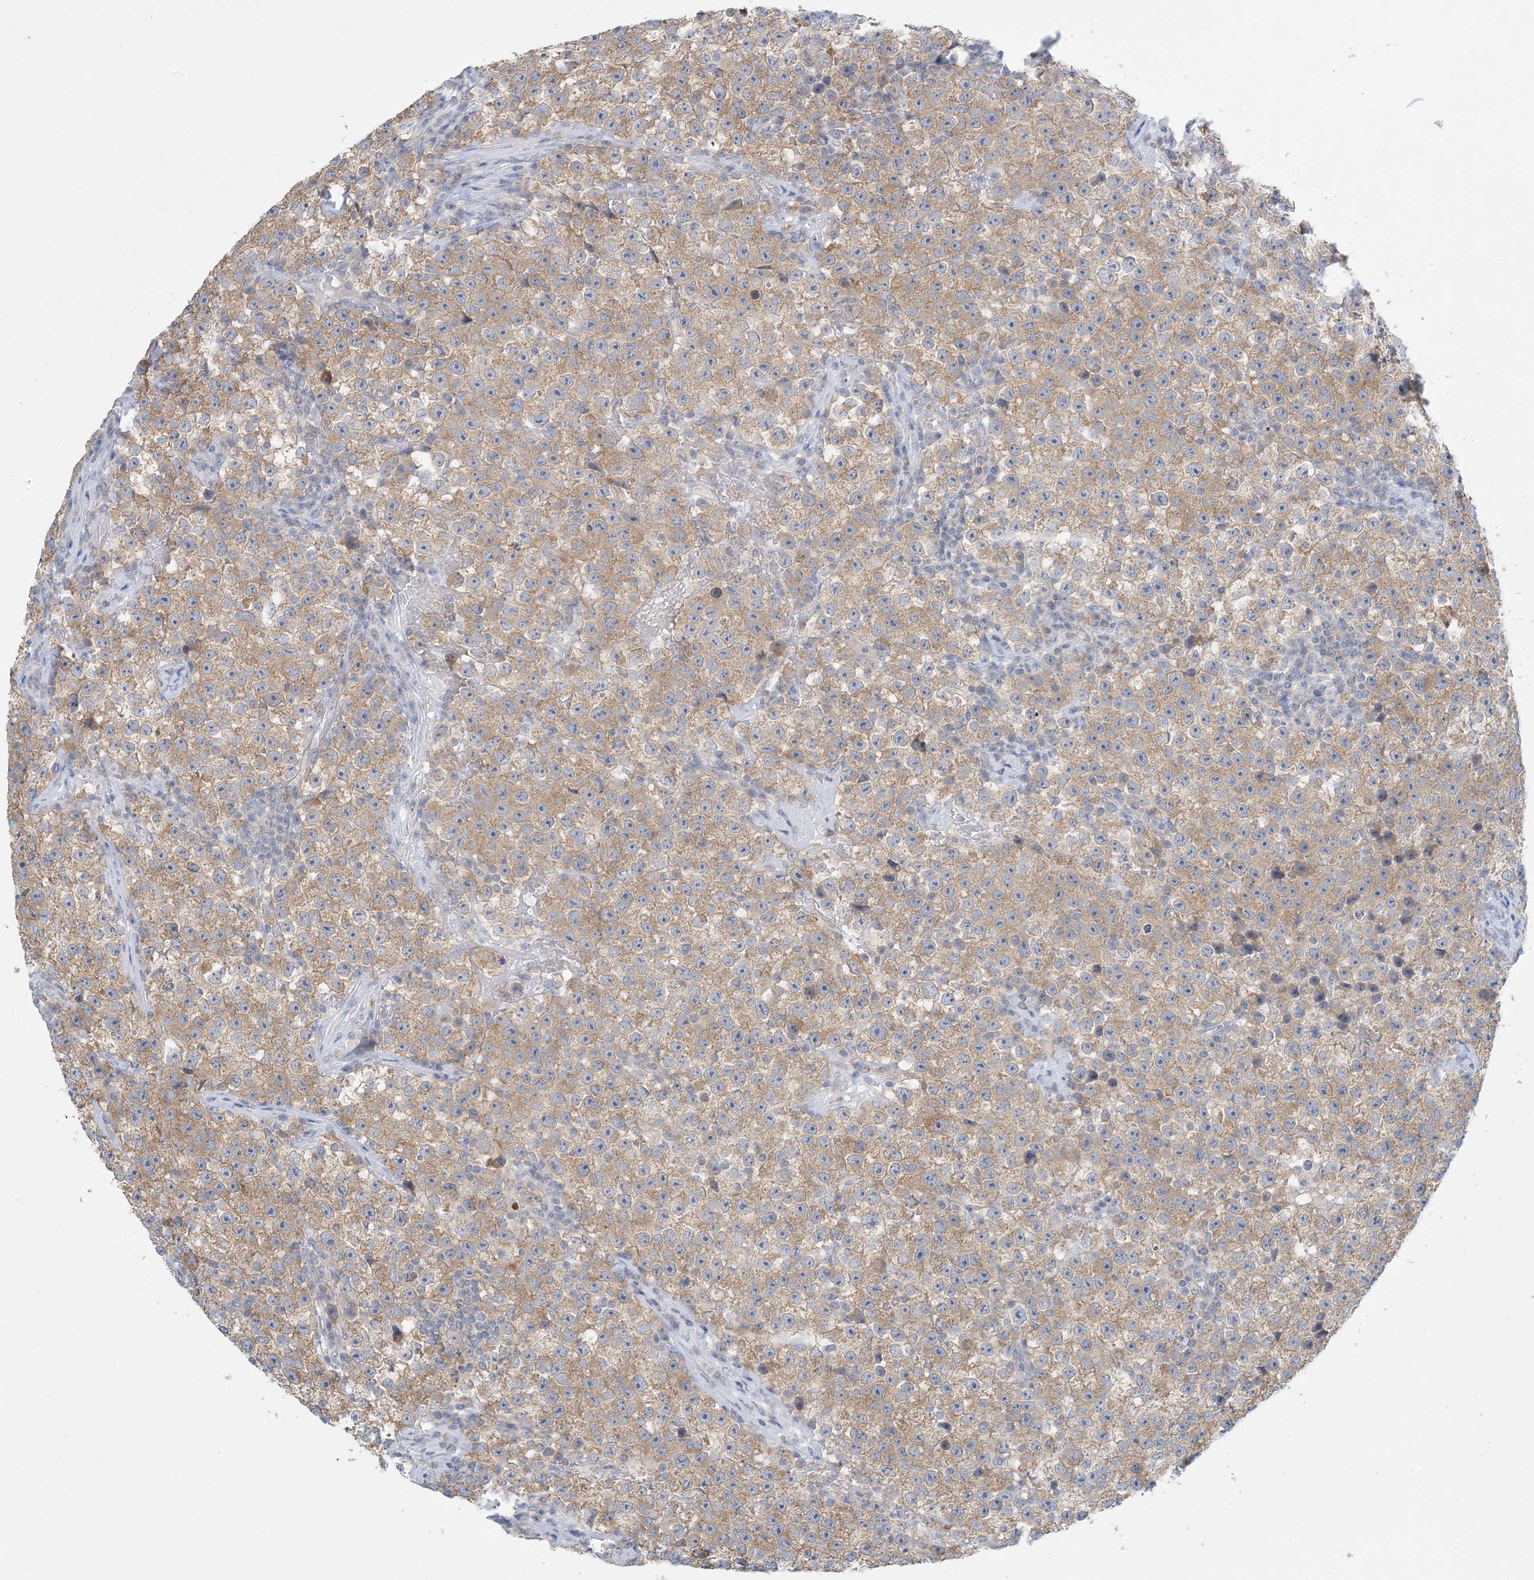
{"staining": {"intensity": "moderate", "quantity": ">75%", "location": "cytoplasmic/membranous"}, "tissue": "testis cancer", "cell_type": "Tumor cells", "image_type": "cancer", "snomed": [{"axis": "morphology", "description": "Seminoma, NOS"}, {"axis": "topography", "description": "Testis"}], "caption": "The micrograph shows staining of seminoma (testis), revealing moderate cytoplasmic/membranous protein positivity (brown color) within tumor cells. The protein of interest is shown in brown color, while the nuclei are stained blue.", "gene": "MRPS18A", "patient": {"sex": "male", "age": 22}}